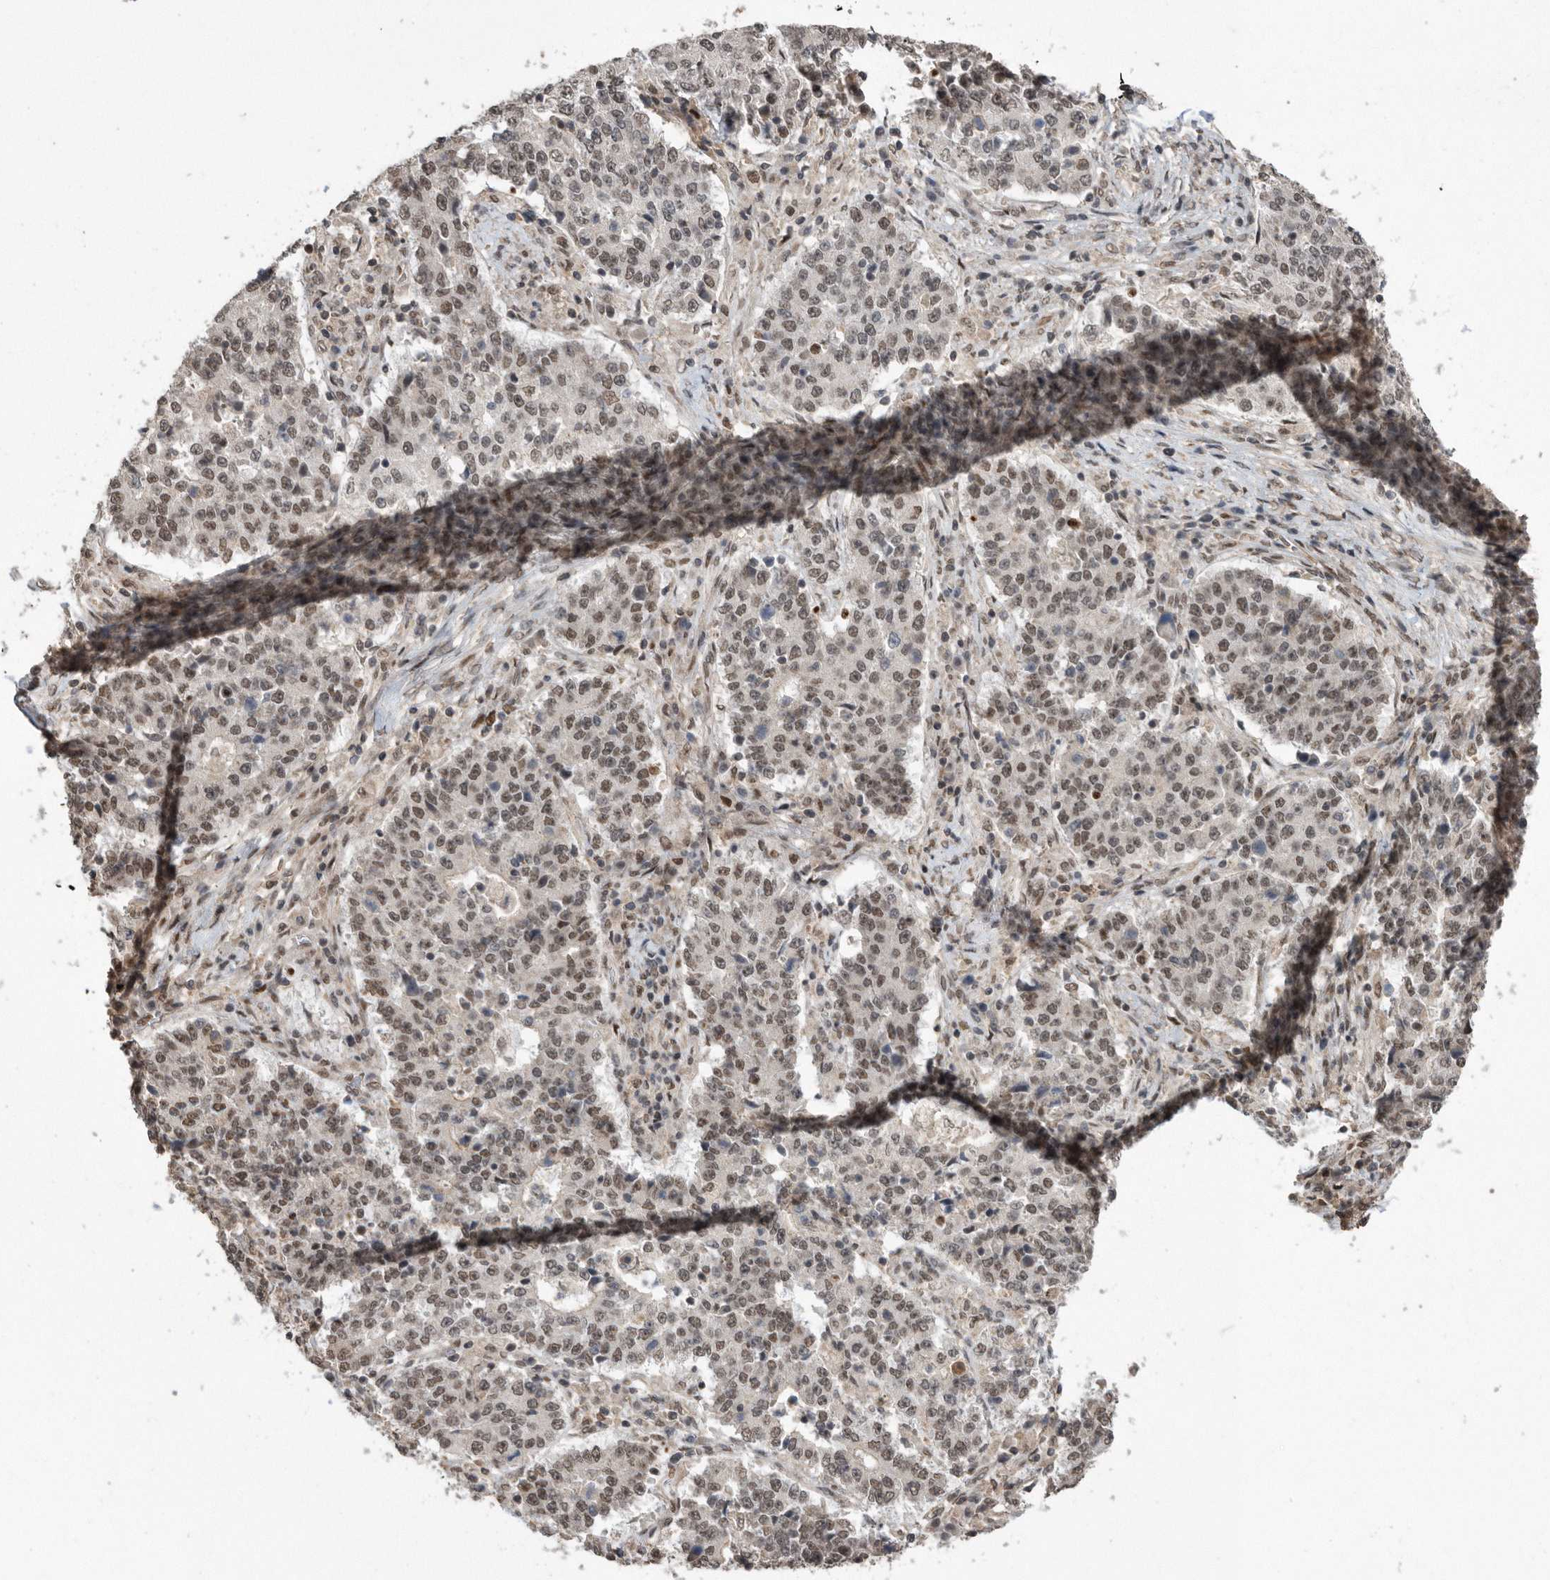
{"staining": {"intensity": "weak", "quantity": ">75%", "location": "nuclear"}, "tissue": "stomach cancer", "cell_type": "Tumor cells", "image_type": "cancer", "snomed": [{"axis": "morphology", "description": "Adenocarcinoma, NOS"}, {"axis": "topography", "description": "Stomach"}], "caption": "Immunohistochemistry (IHC) histopathology image of stomach cancer stained for a protein (brown), which shows low levels of weak nuclear expression in about >75% of tumor cells.", "gene": "TDRD3", "patient": {"sex": "male", "age": 59}}